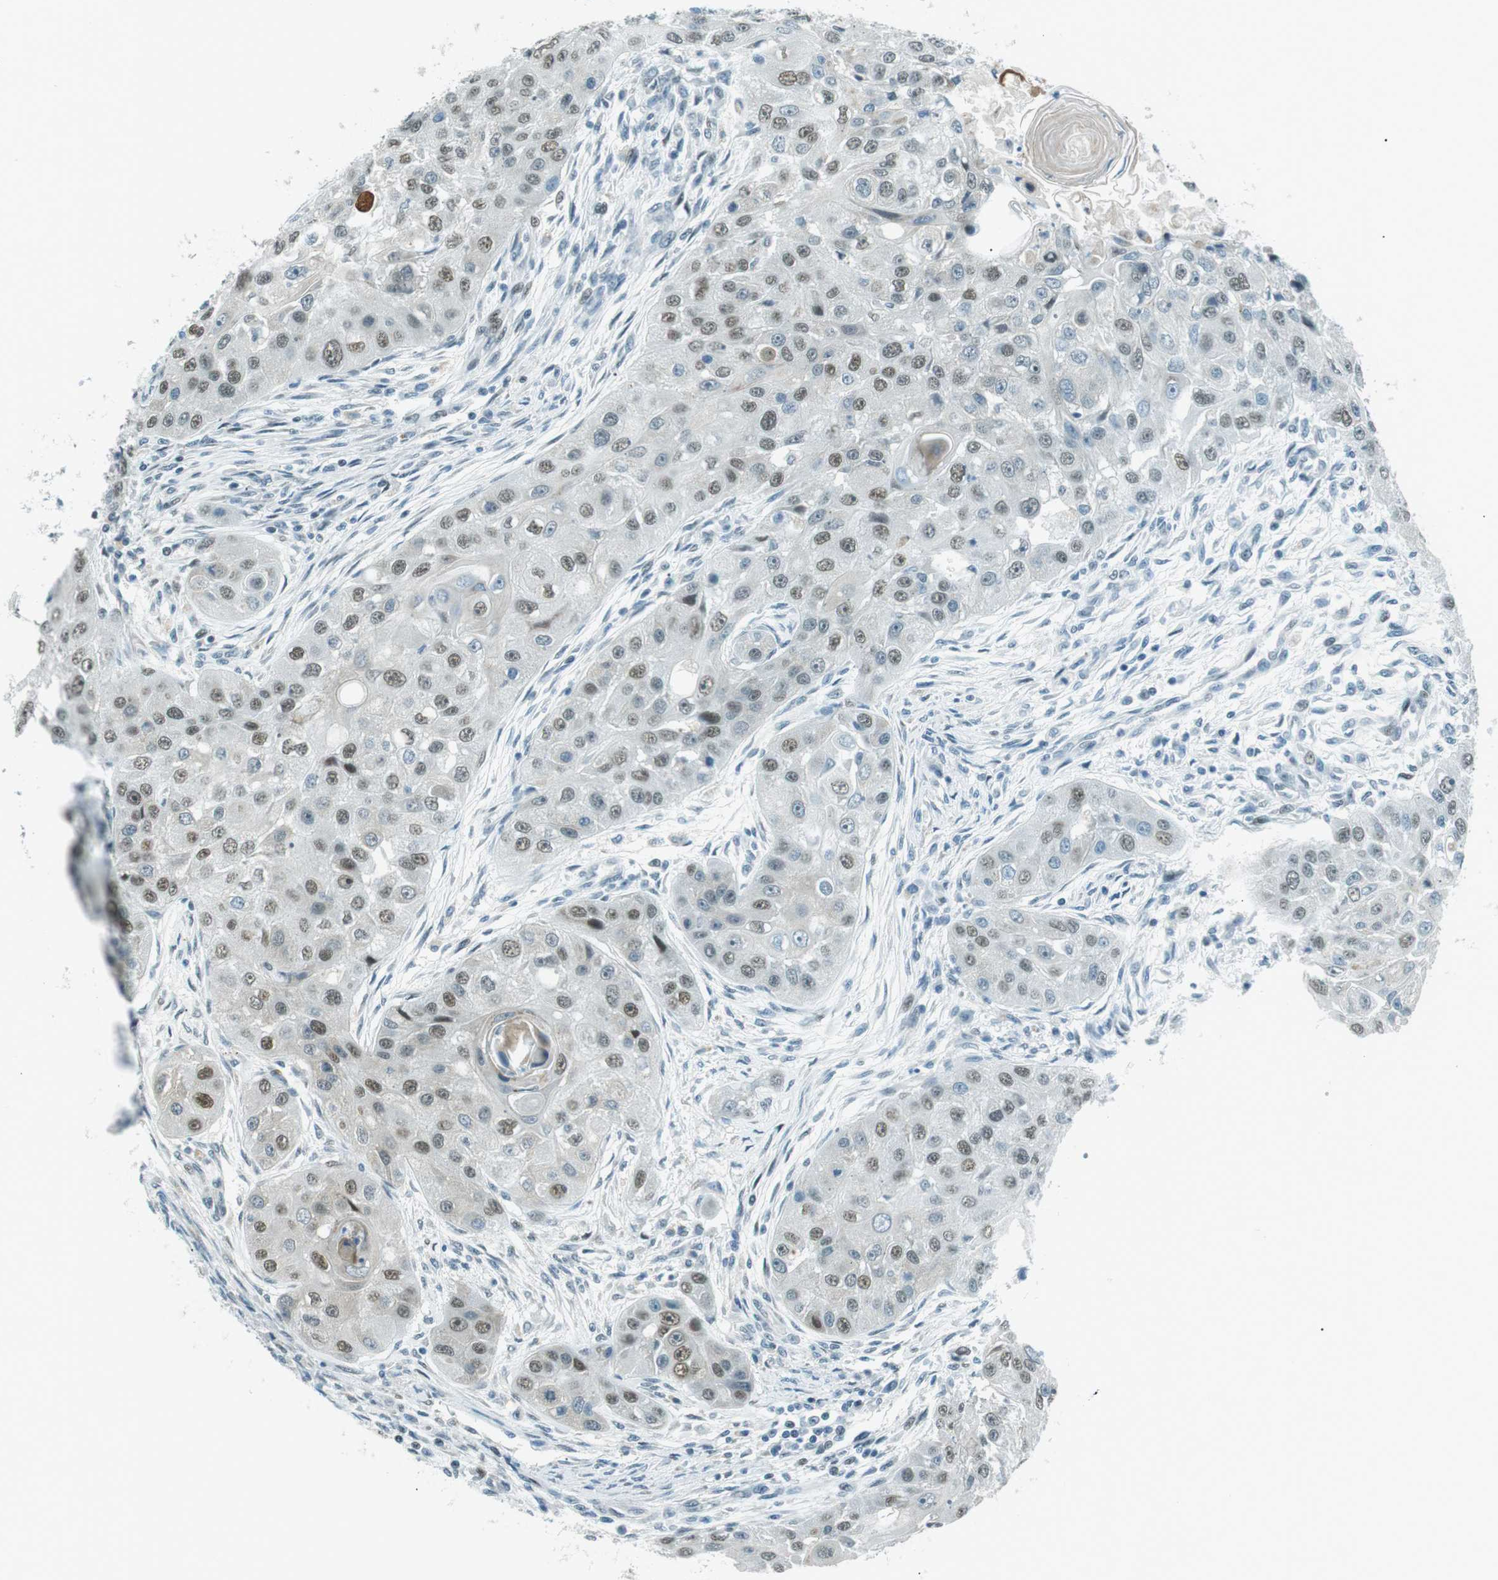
{"staining": {"intensity": "weak", "quantity": "25%-75%", "location": "nuclear"}, "tissue": "head and neck cancer", "cell_type": "Tumor cells", "image_type": "cancer", "snomed": [{"axis": "morphology", "description": "Normal tissue, NOS"}, {"axis": "morphology", "description": "Squamous cell carcinoma, NOS"}, {"axis": "topography", "description": "Skeletal muscle"}, {"axis": "topography", "description": "Head-Neck"}], "caption": "An immunohistochemistry (IHC) histopathology image of neoplastic tissue is shown. Protein staining in brown shows weak nuclear positivity in head and neck cancer within tumor cells.", "gene": "PJA1", "patient": {"sex": "male", "age": 51}}